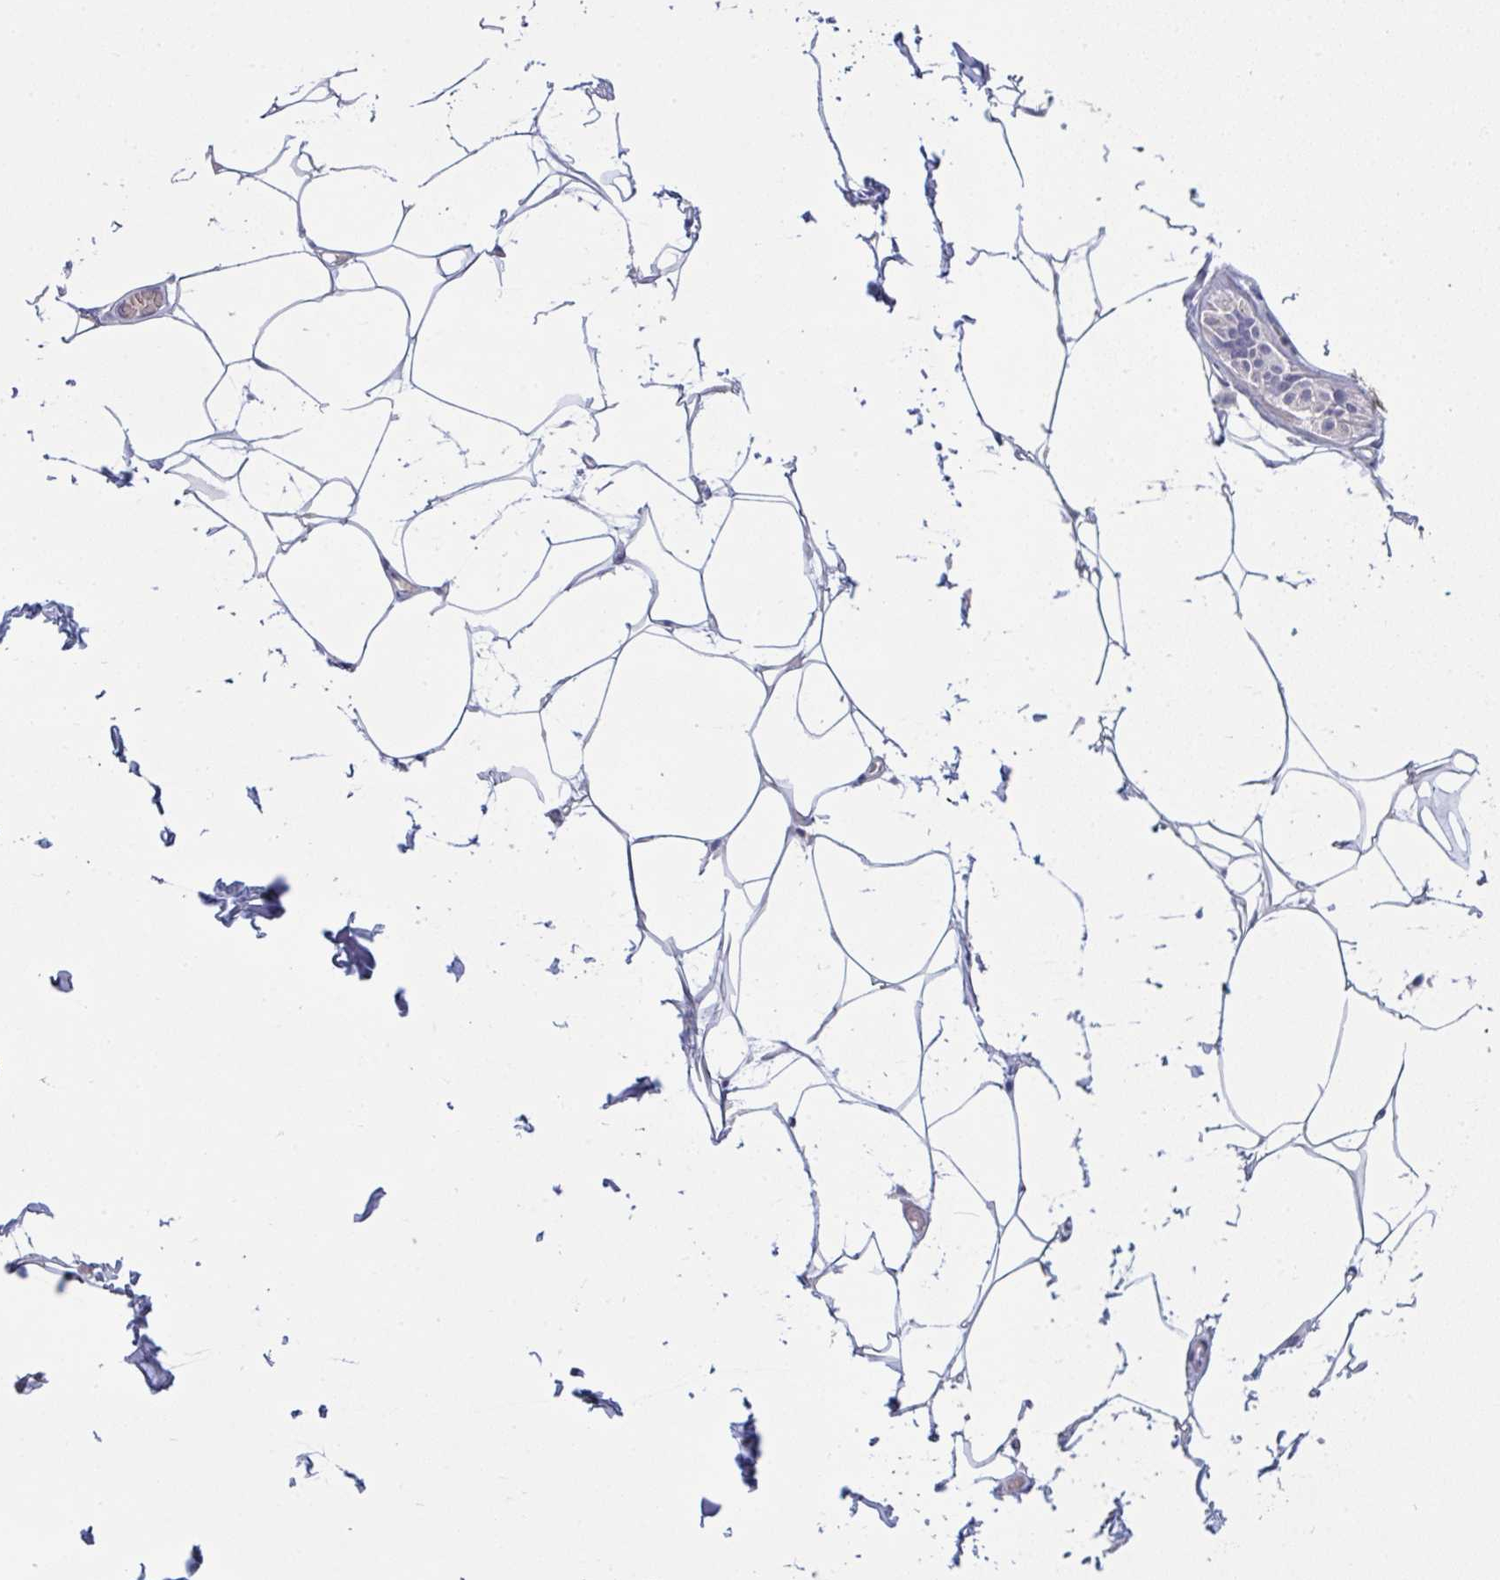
{"staining": {"intensity": "negative", "quantity": "none", "location": "none"}, "tissue": "adipose tissue", "cell_type": "Adipocytes", "image_type": "normal", "snomed": [{"axis": "morphology", "description": "Normal tissue, NOS"}, {"axis": "topography", "description": "Skin"}, {"axis": "topography", "description": "Peripheral nerve tissue"}], "caption": "This is an IHC image of unremarkable human adipose tissue. There is no positivity in adipocytes.", "gene": "ZNF784", "patient": {"sex": "female", "age": 45}}